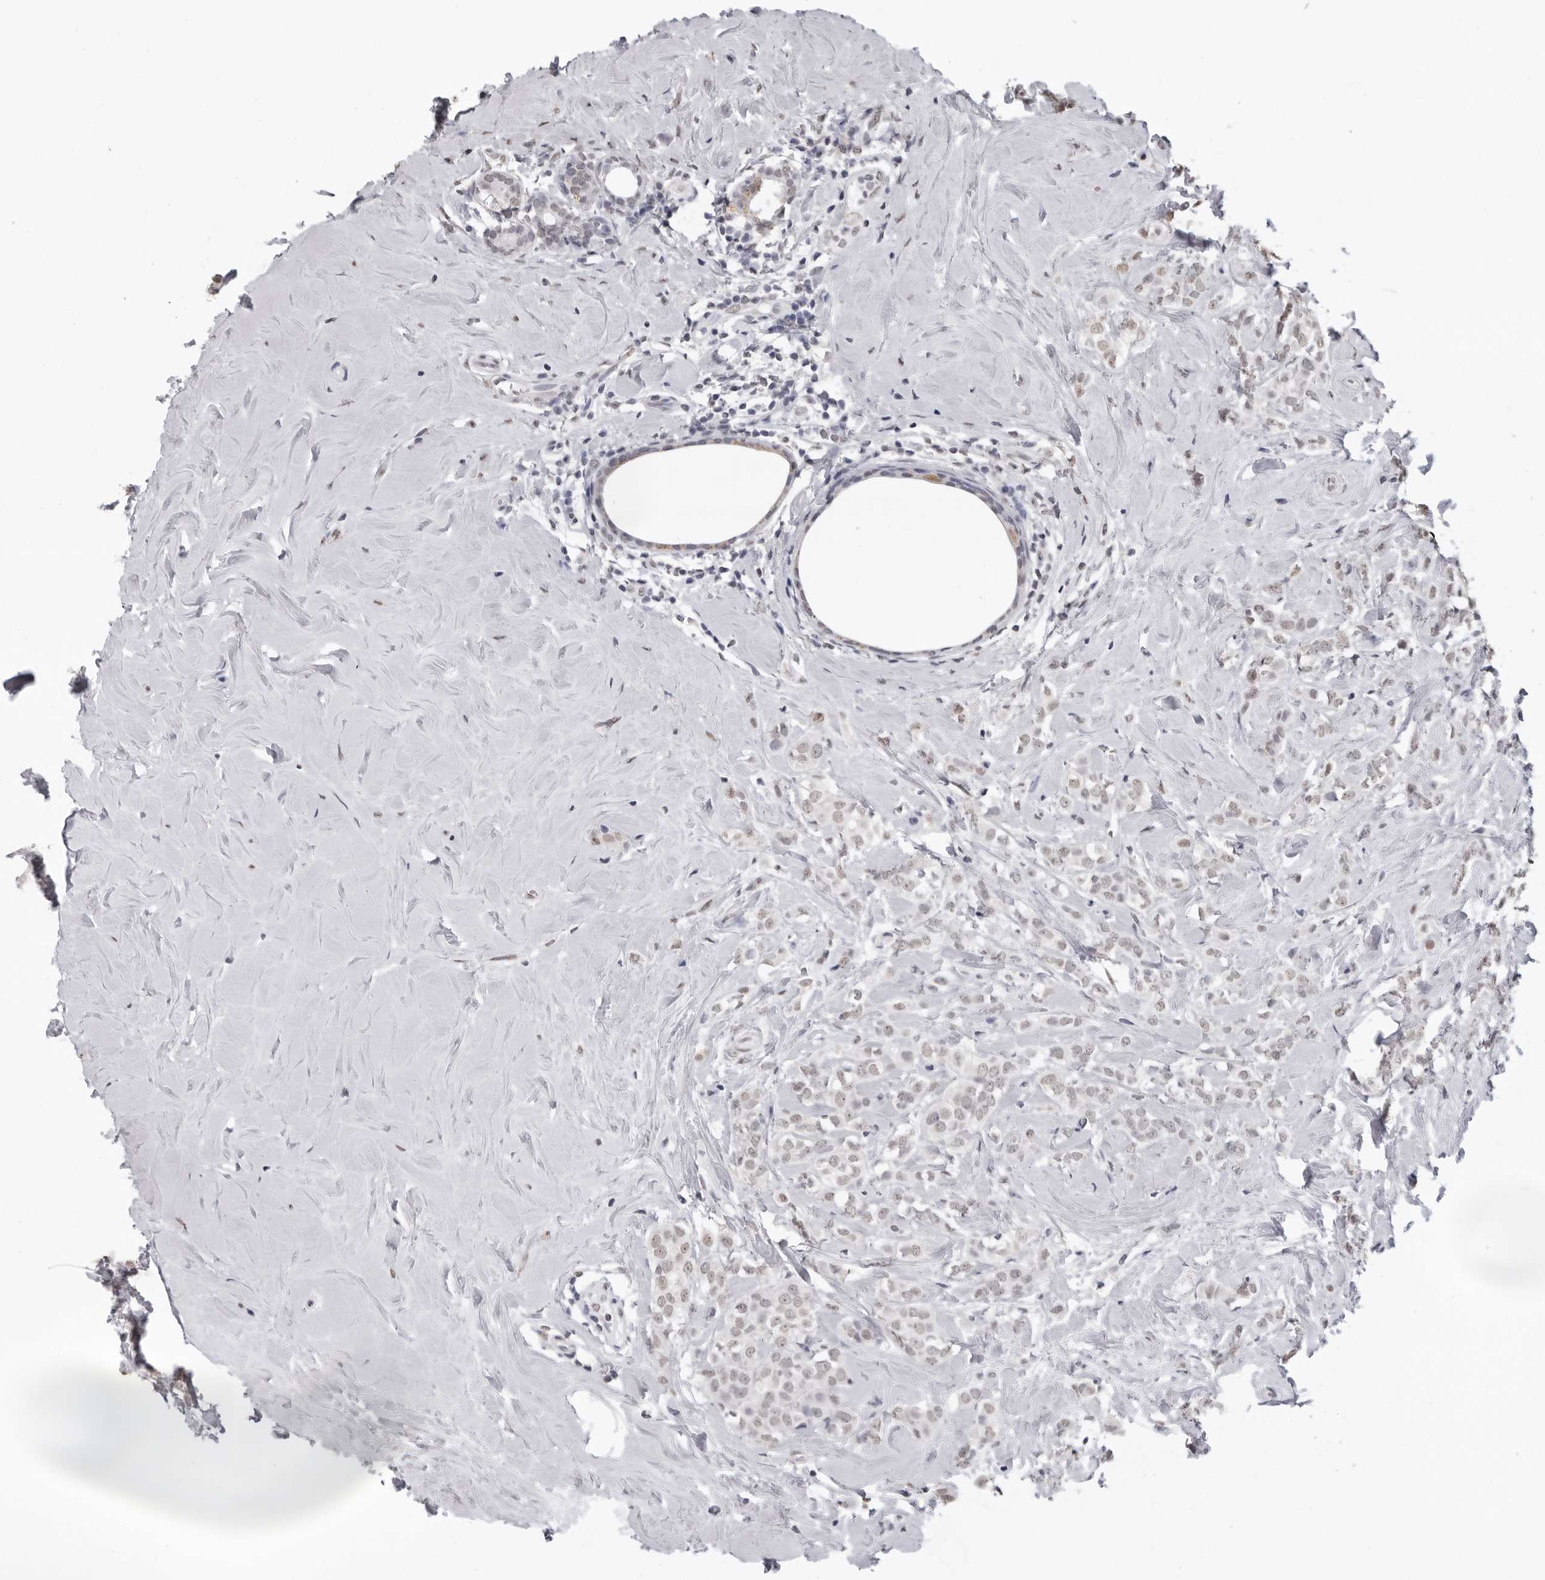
{"staining": {"intensity": "weak", "quantity": ">75%", "location": "nuclear"}, "tissue": "breast cancer", "cell_type": "Tumor cells", "image_type": "cancer", "snomed": [{"axis": "morphology", "description": "Lobular carcinoma"}, {"axis": "topography", "description": "Breast"}], "caption": "Protein analysis of breast cancer (lobular carcinoma) tissue shows weak nuclear positivity in about >75% of tumor cells.", "gene": "HEPACAM", "patient": {"sex": "female", "age": 47}}